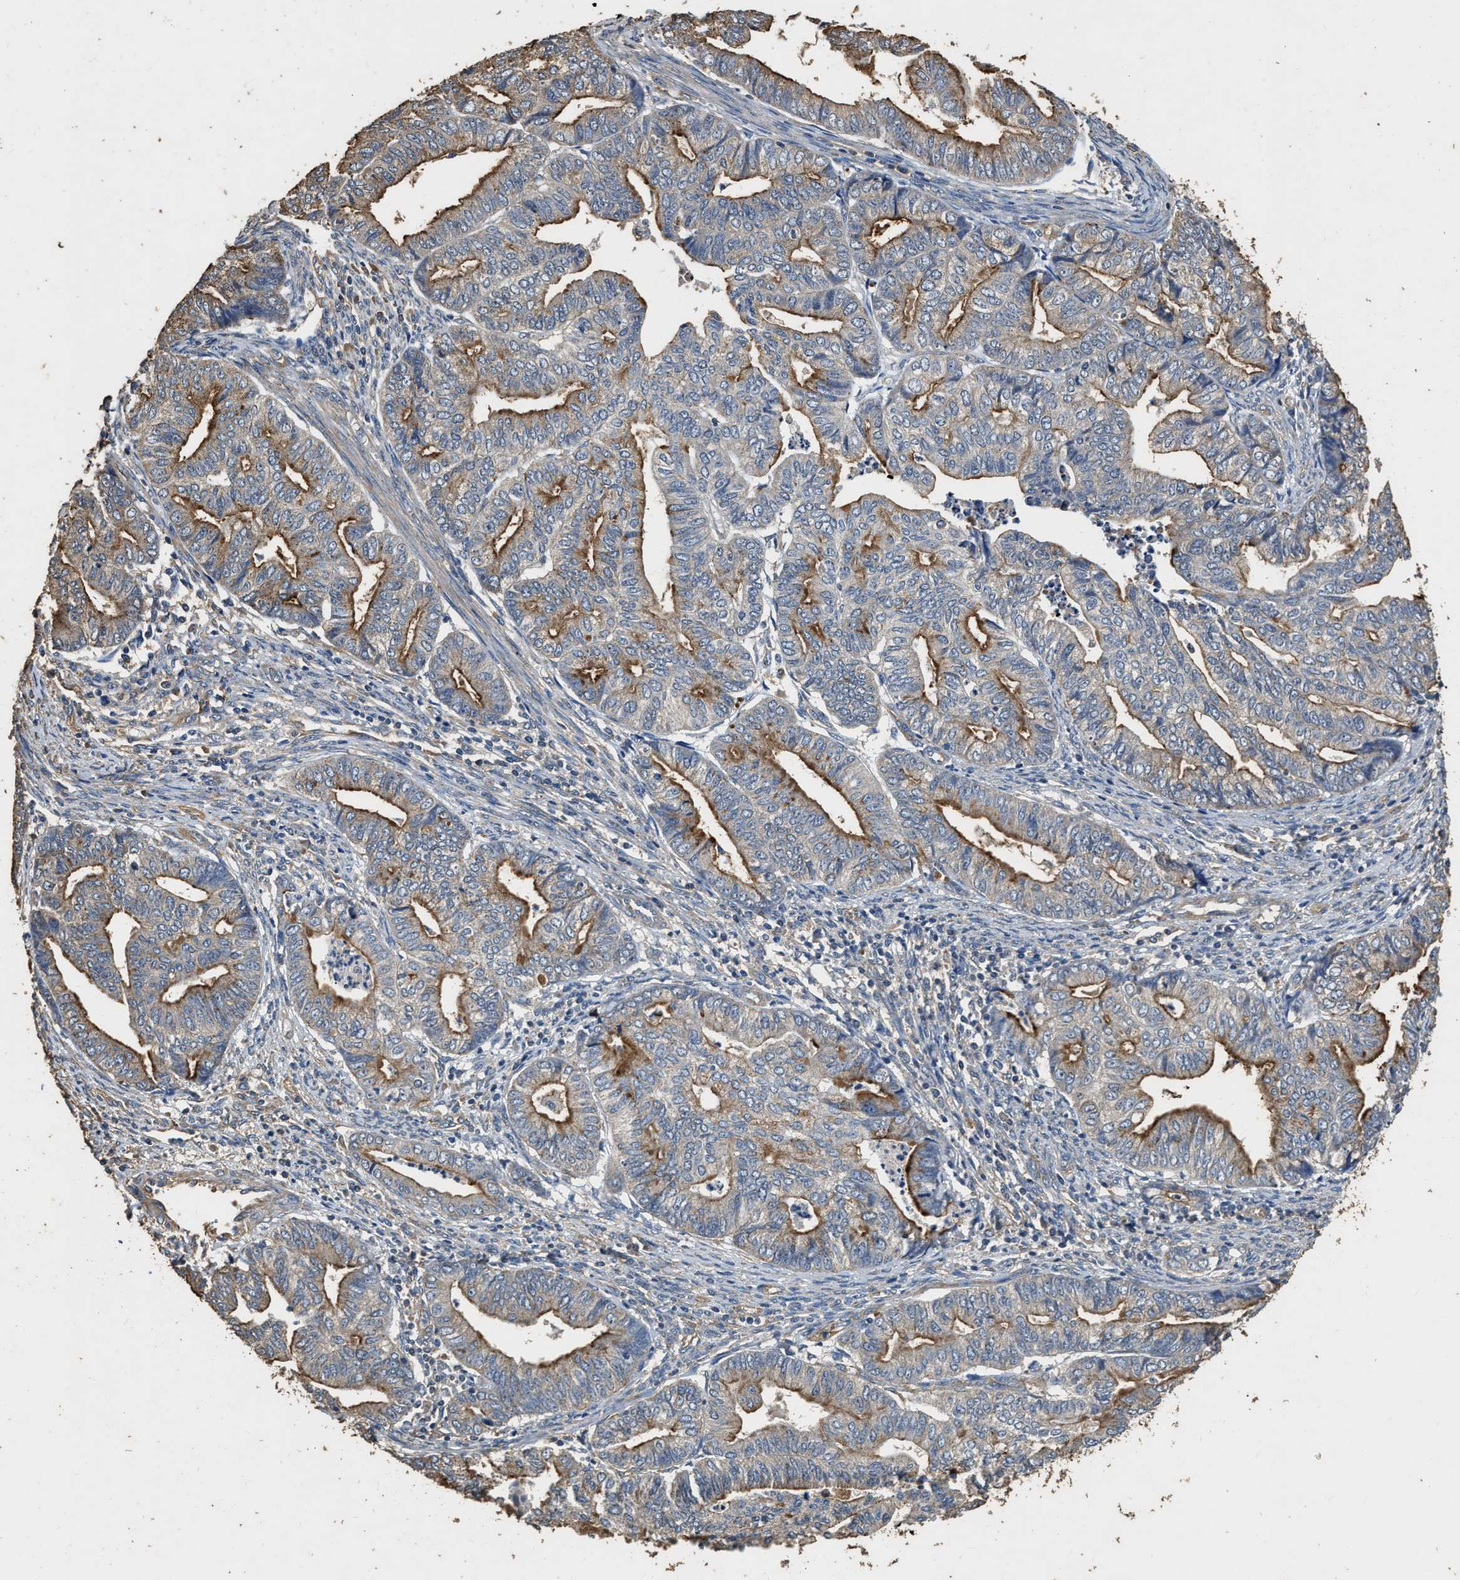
{"staining": {"intensity": "moderate", "quantity": ">75%", "location": "cytoplasmic/membranous"}, "tissue": "endometrial cancer", "cell_type": "Tumor cells", "image_type": "cancer", "snomed": [{"axis": "morphology", "description": "Adenocarcinoma, NOS"}, {"axis": "topography", "description": "Endometrium"}], "caption": "There is medium levels of moderate cytoplasmic/membranous staining in tumor cells of endometrial cancer (adenocarcinoma), as demonstrated by immunohistochemical staining (brown color).", "gene": "MIB1", "patient": {"sex": "female", "age": 79}}